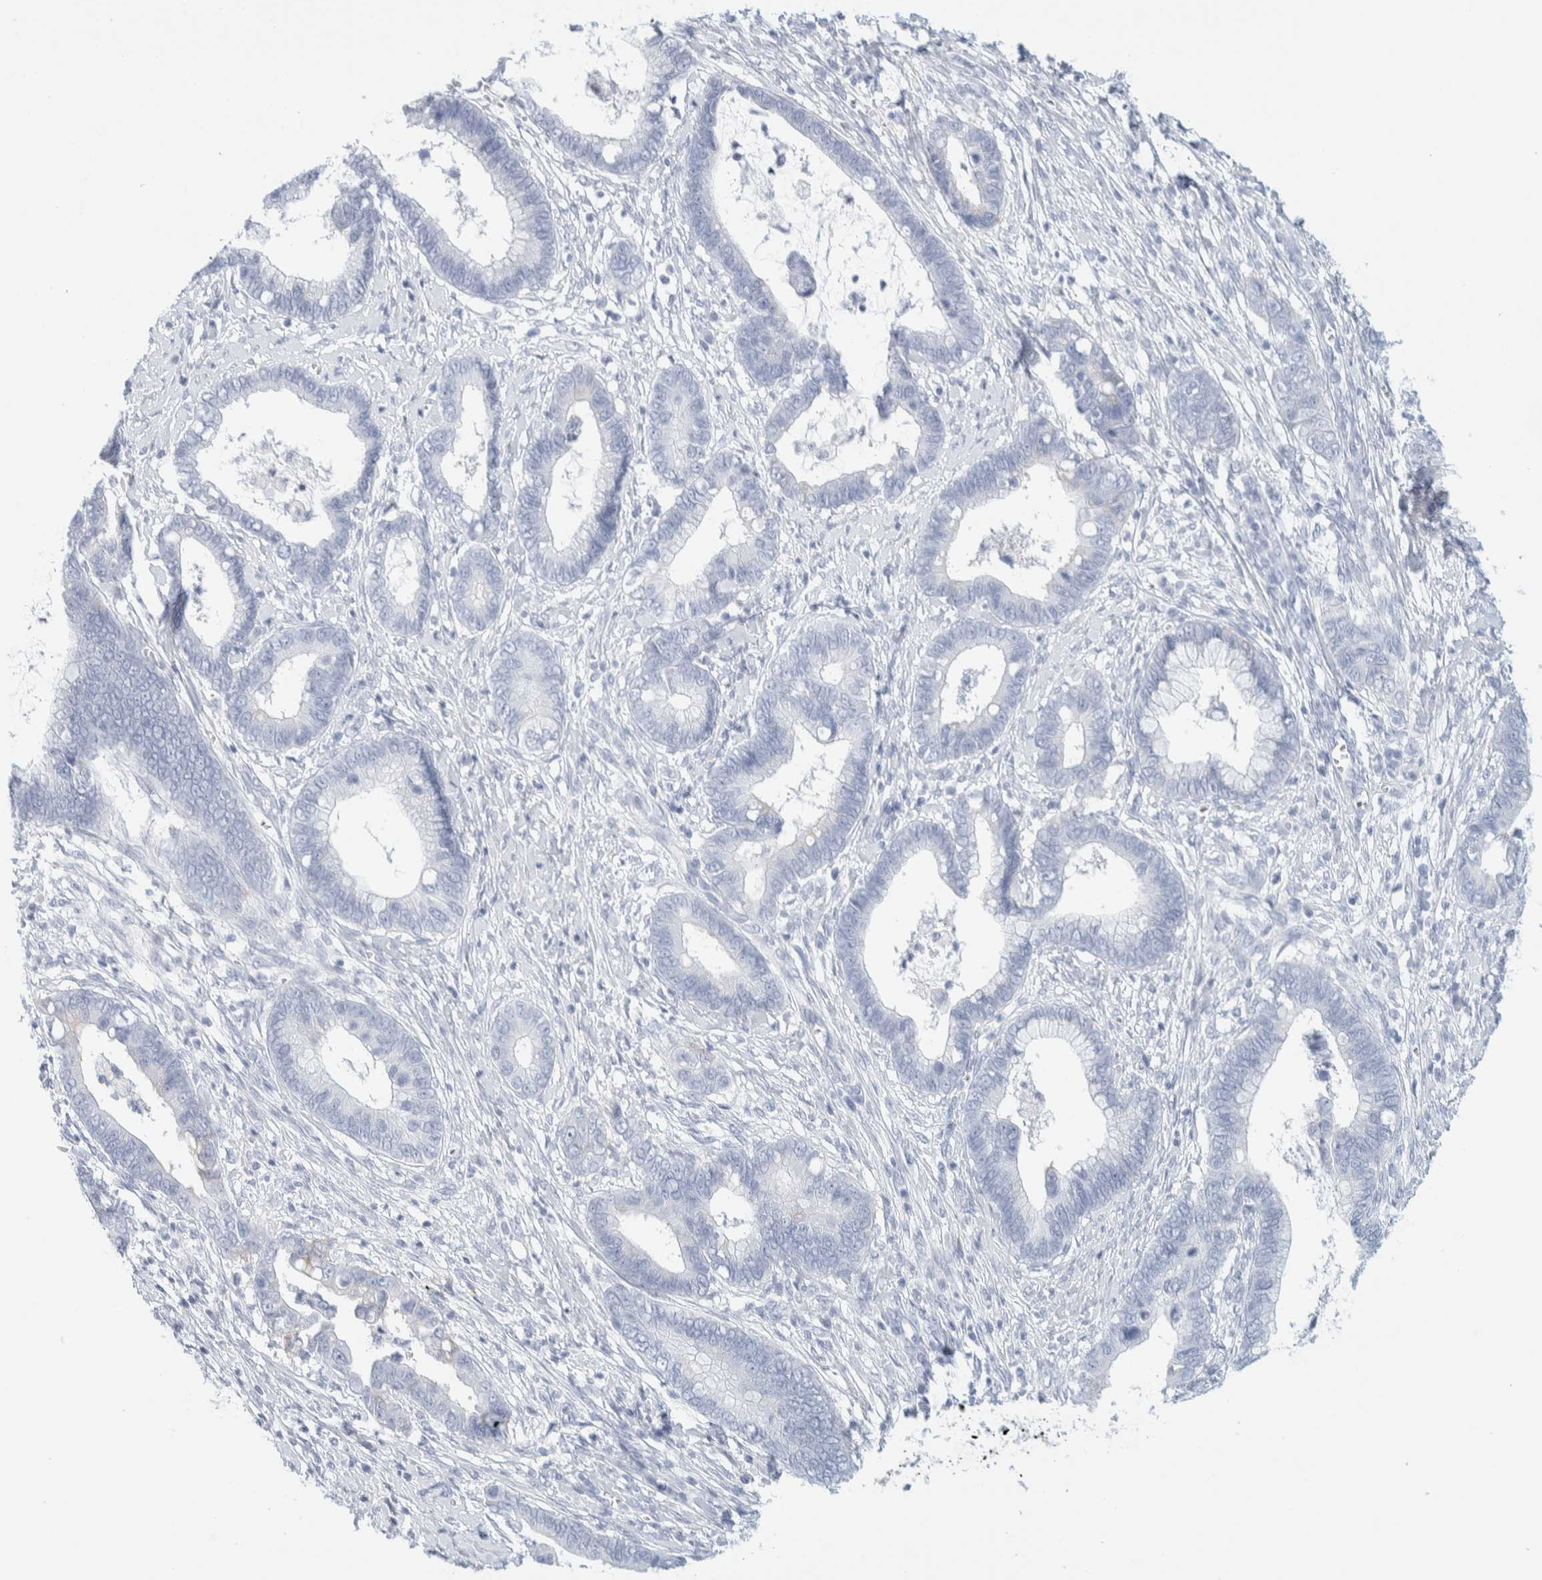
{"staining": {"intensity": "negative", "quantity": "none", "location": "none"}, "tissue": "cervical cancer", "cell_type": "Tumor cells", "image_type": "cancer", "snomed": [{"axis": "morphology", "description": "Adenocarcinoma, NOS"}, {"axis": "topography", "description": "Cervix"}], "caption": "Photomicrograph shows no protein positivity in tumor cells of adenocarcinoma (cervical) tissue. The staining is performed using DAB brown chromogen with nuclei counter-stained in using hematoxylin.", "gene": "ATCAY", "patient": {"sex": "female", "age": 44}}